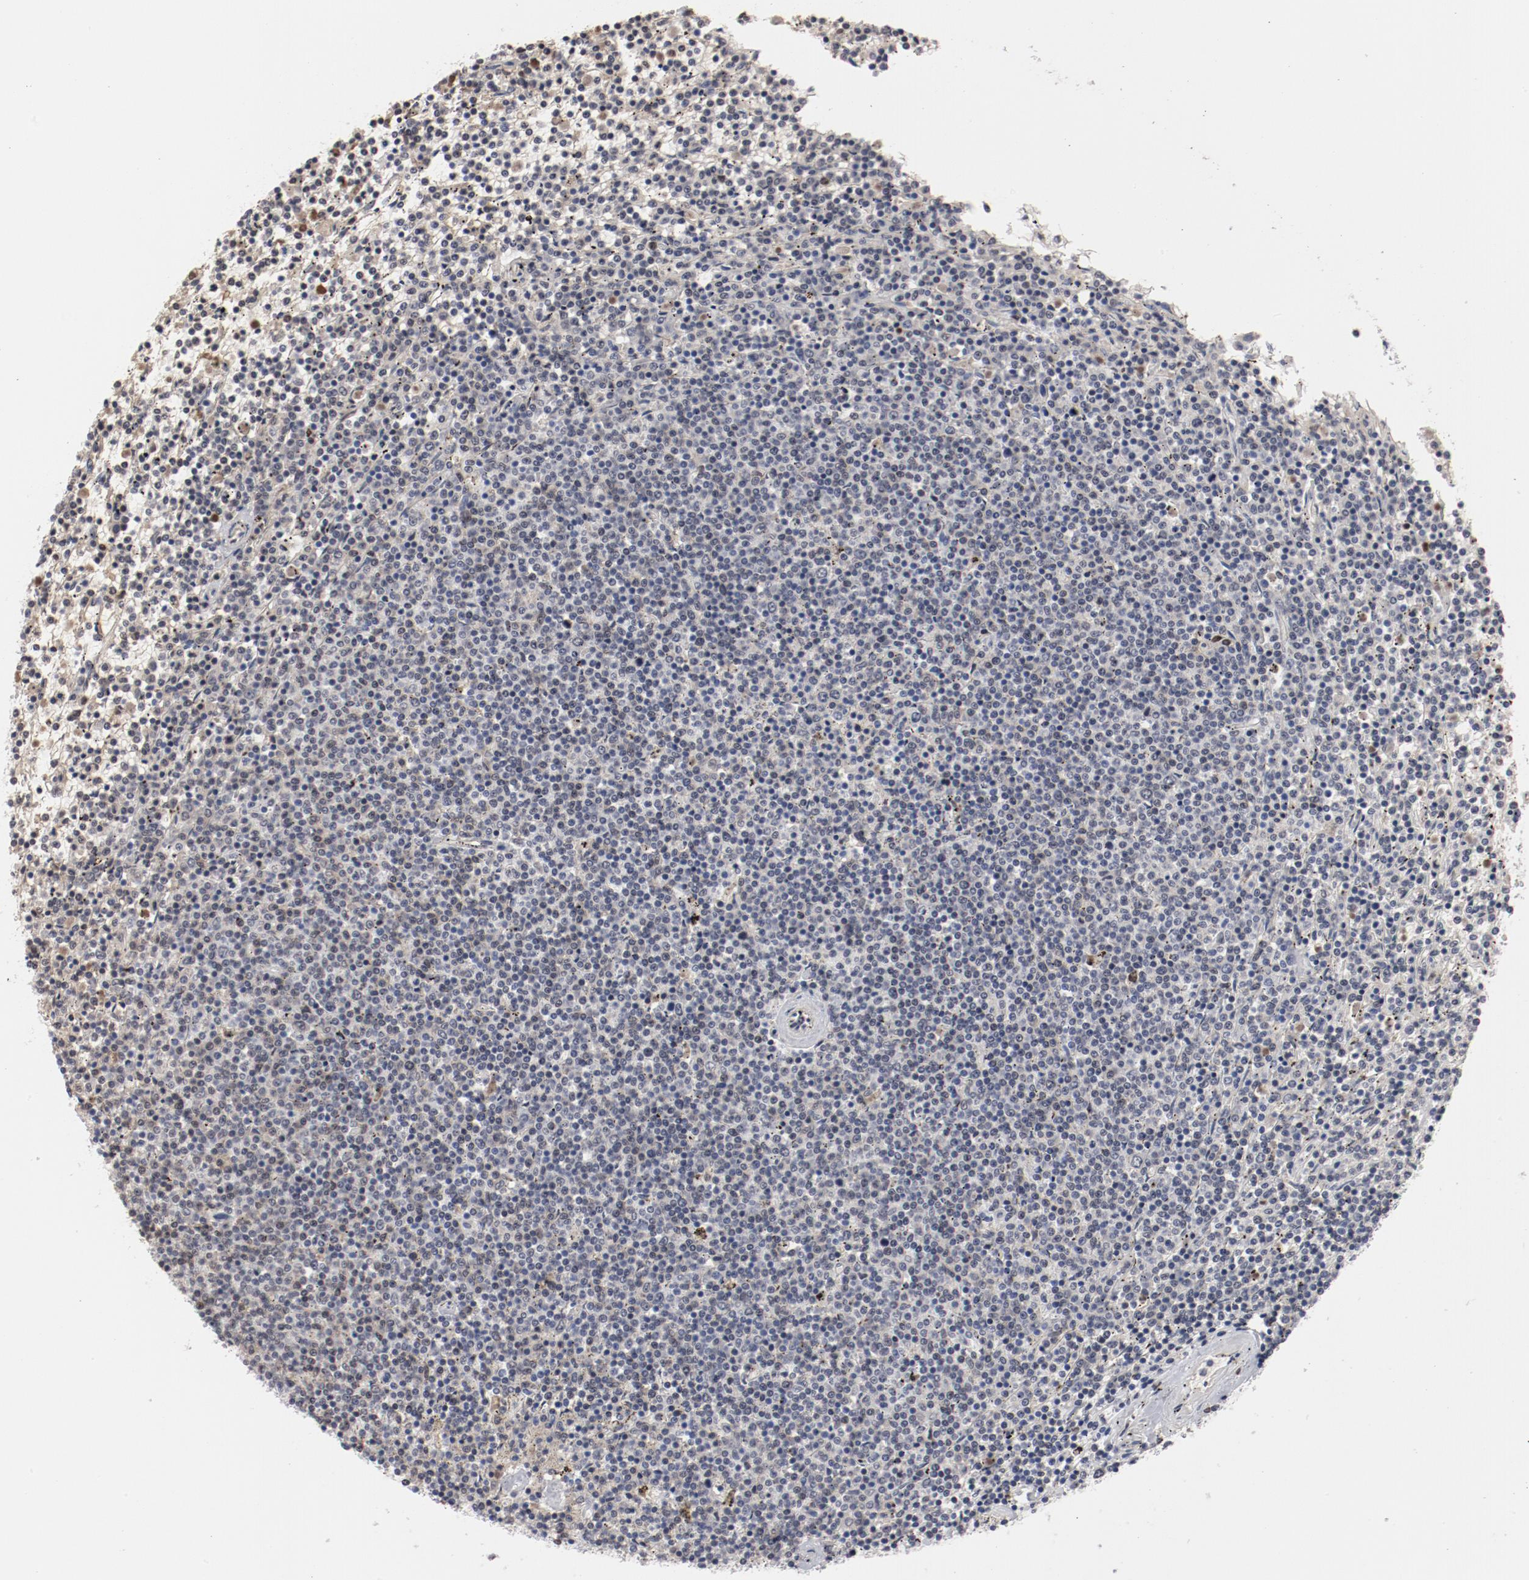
{"staining": {"intensity": "negative", "quantity": "none", "location": "none"}, "tissue": "lymphoma", "cell_type": "Tumor cells", "image_type": "cancer", "snomed": [{"axis": "morphology", "description": "Malignant lymphoma, non-Hodgkin's type, Low grade"}, {"axis": "topography", "description": "Spleen"}], "caption": "DAB immunohistochemical staining of human low-grade malignant lymphoma, non-Hodgkin's type shows no significant positivity in tumor cells.", "gene": "SPI1", "patient": {"sex": "female", "age": 50}}